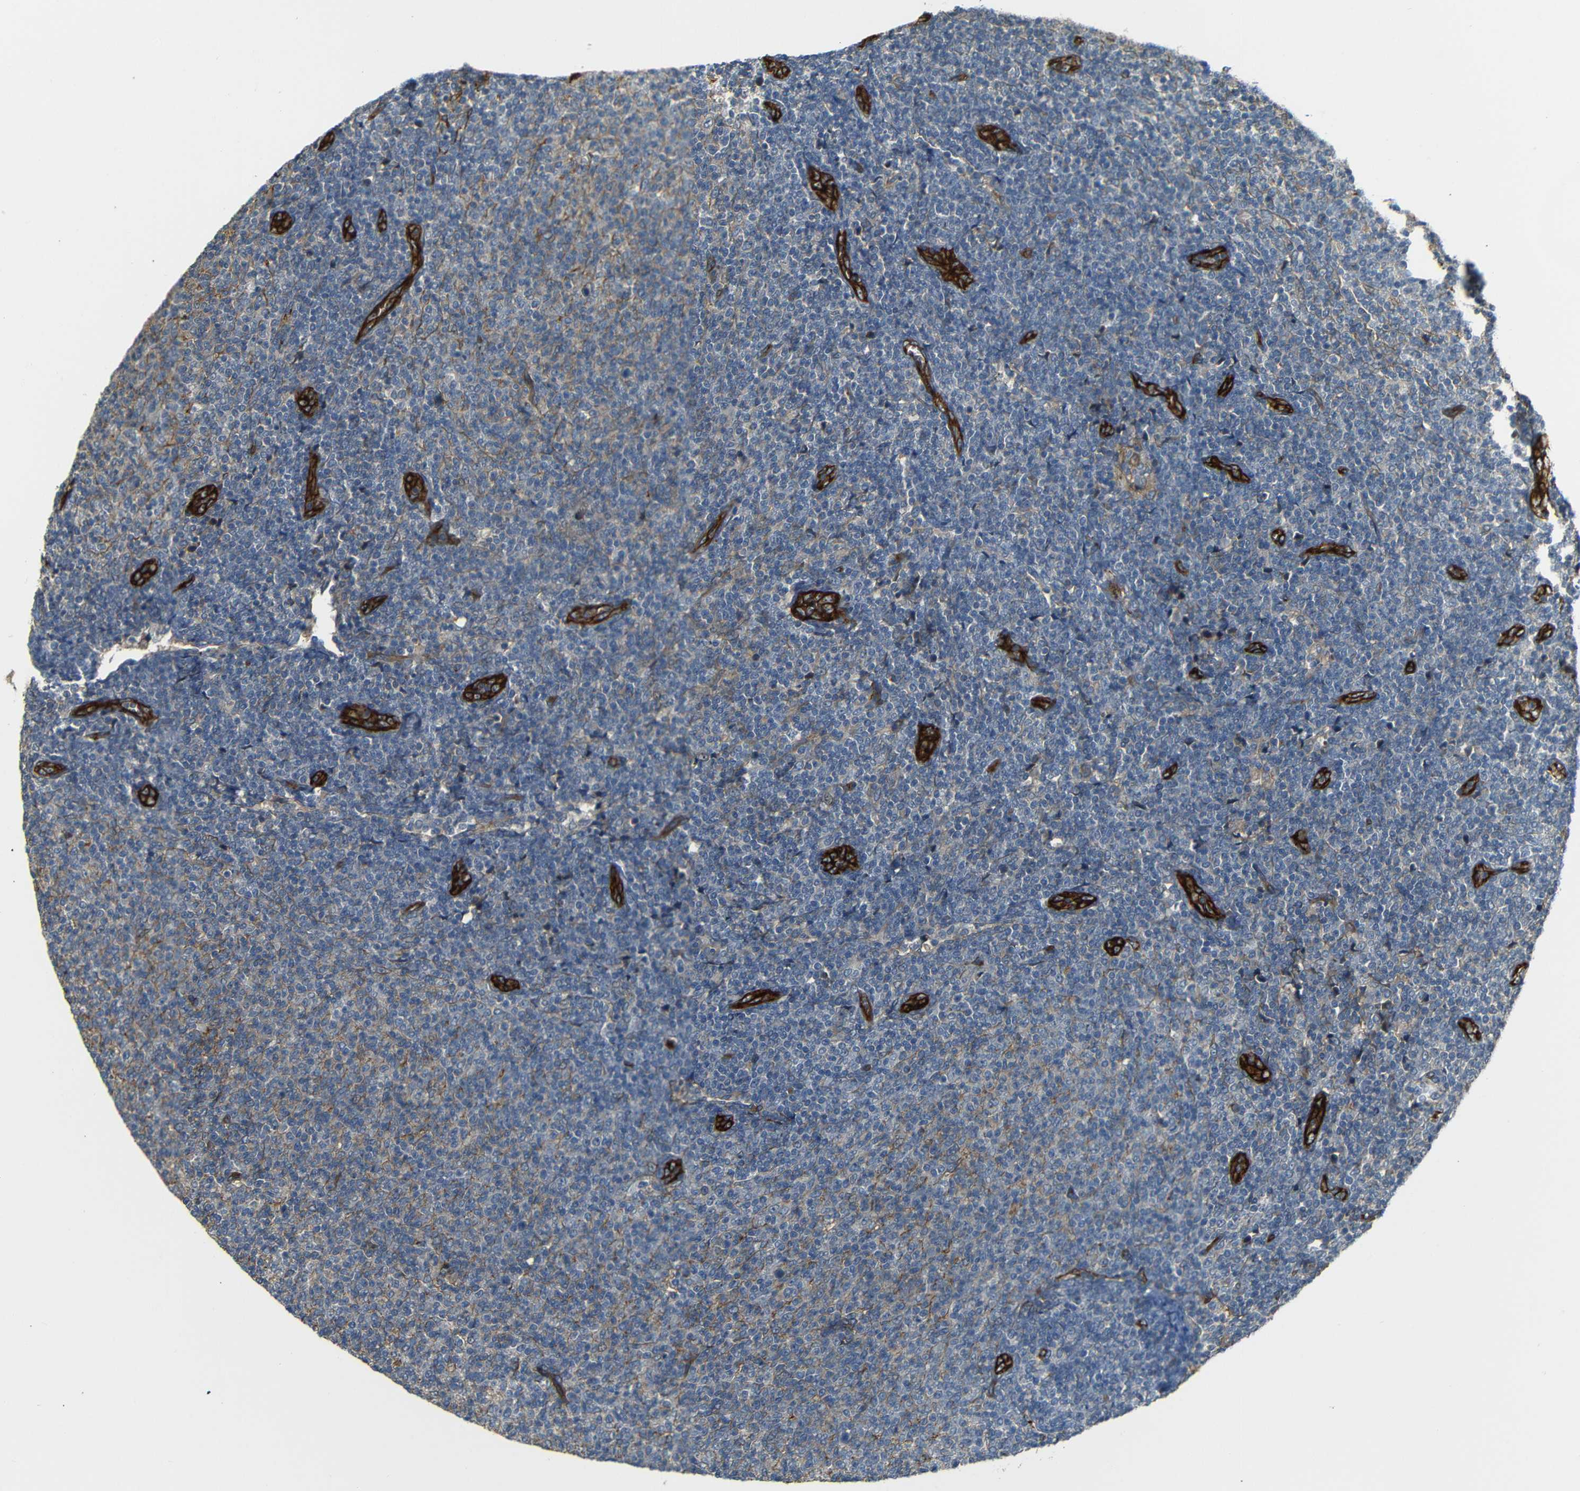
{"staining": {"intensity": "weak", "quantity": "<25%", "location": "cytoplasmic/membranous"}, "tissue": "lymphoma", "cell_type": "Tumor cells", "image_type": "cancer", "snomed": [{"axis": "morphology", "description": "Malignant lymphoma, non-Hodgkin's type, Low grade"}, {"axis": "topography", "description": "Lymph node"}], "caption": "DAB immunohistochemical staining of lymphoma reveals no significant positivity in tumor cells.", "gene": "RELL1", "patient": {"sex": "male", "age": 66}}